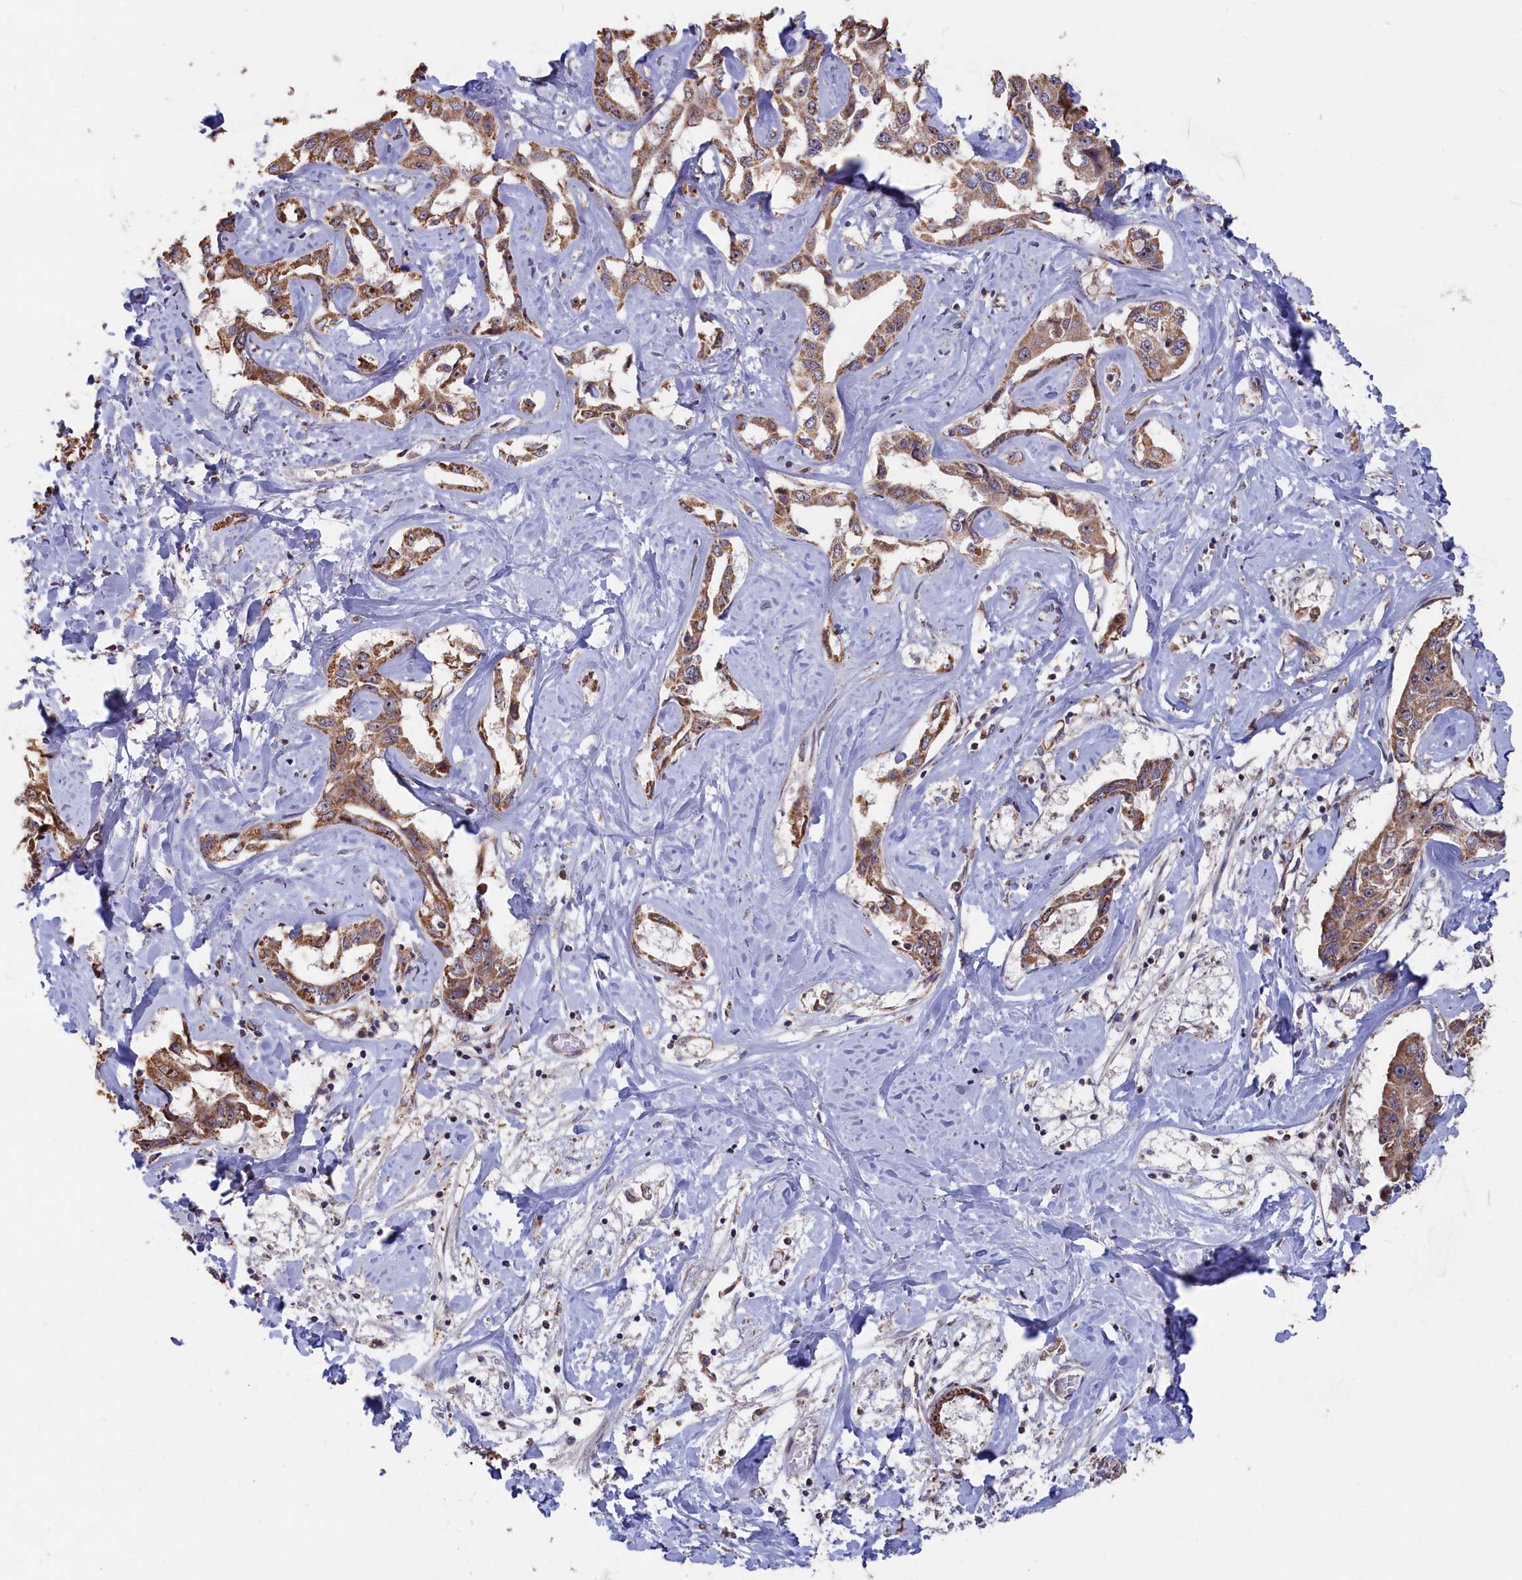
{"staining": {"intensity": "moderate", "quantity": ">75%", "location": "cytoplasmic/membranous,nuclear"}, "tissue": "liver cancer", "cell_type": "Tumor cells", "image_type": "cancer", "snomed": [{"axis": "morphology", "description": "Cholangiocarcinoma"}, {"axis": "topography", "description": "Liver"}], "caption": "An immunohistochemistry (IHC) histopathology image of tumor tissue is shown. Protein staining in brown labels moderate cytoplasmic/membranous and nuclear positivity in liver cholangiocarcinoma within tumor cells.", "gene": "ZNF816", "patient": {"sex": "male", "age": 59}}